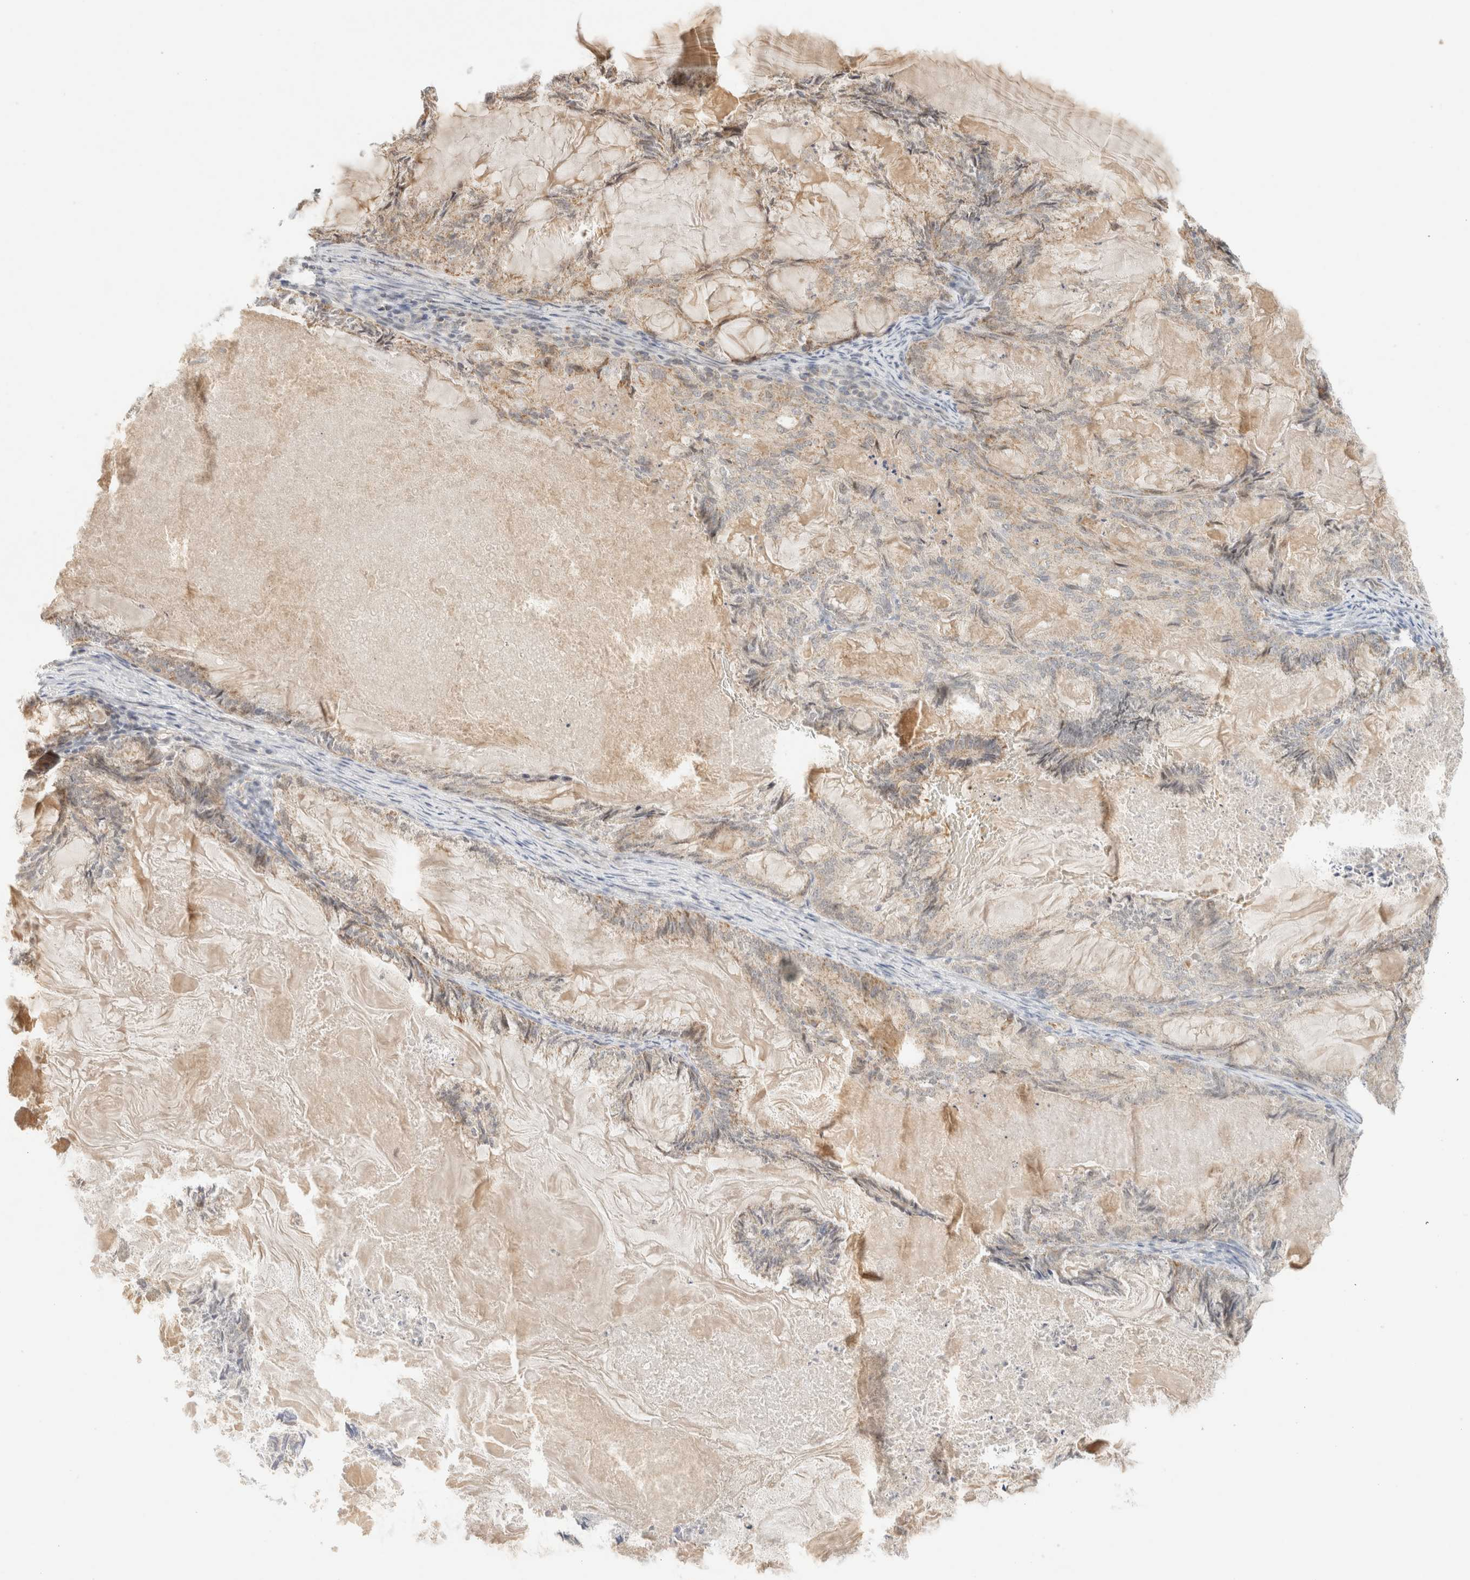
{"staining": {"intensity": "weak", "quantity": "<25%", "location": "cytoplasmic/membranous"}, "tissue": "endometrial cancer", "cell_type": "Tumor cells", "image_type": "cancer", "snomed": [{"axis": "morphology", "description": "Adenocarcinoma, NOS"}, {"axis": "topography", "description": "Endometrium"}], "caption": "This is a image of immunohistochemistry (IHC) staining of endometrial adenocarcinoma, which shows no expression in tumor cells. (DAB (3,3'-diaminobenzidine) immunohistochemistry (IHC), high magnification).", "gene": "MRM3", "patient": {"sex": "female", "age": 86}}